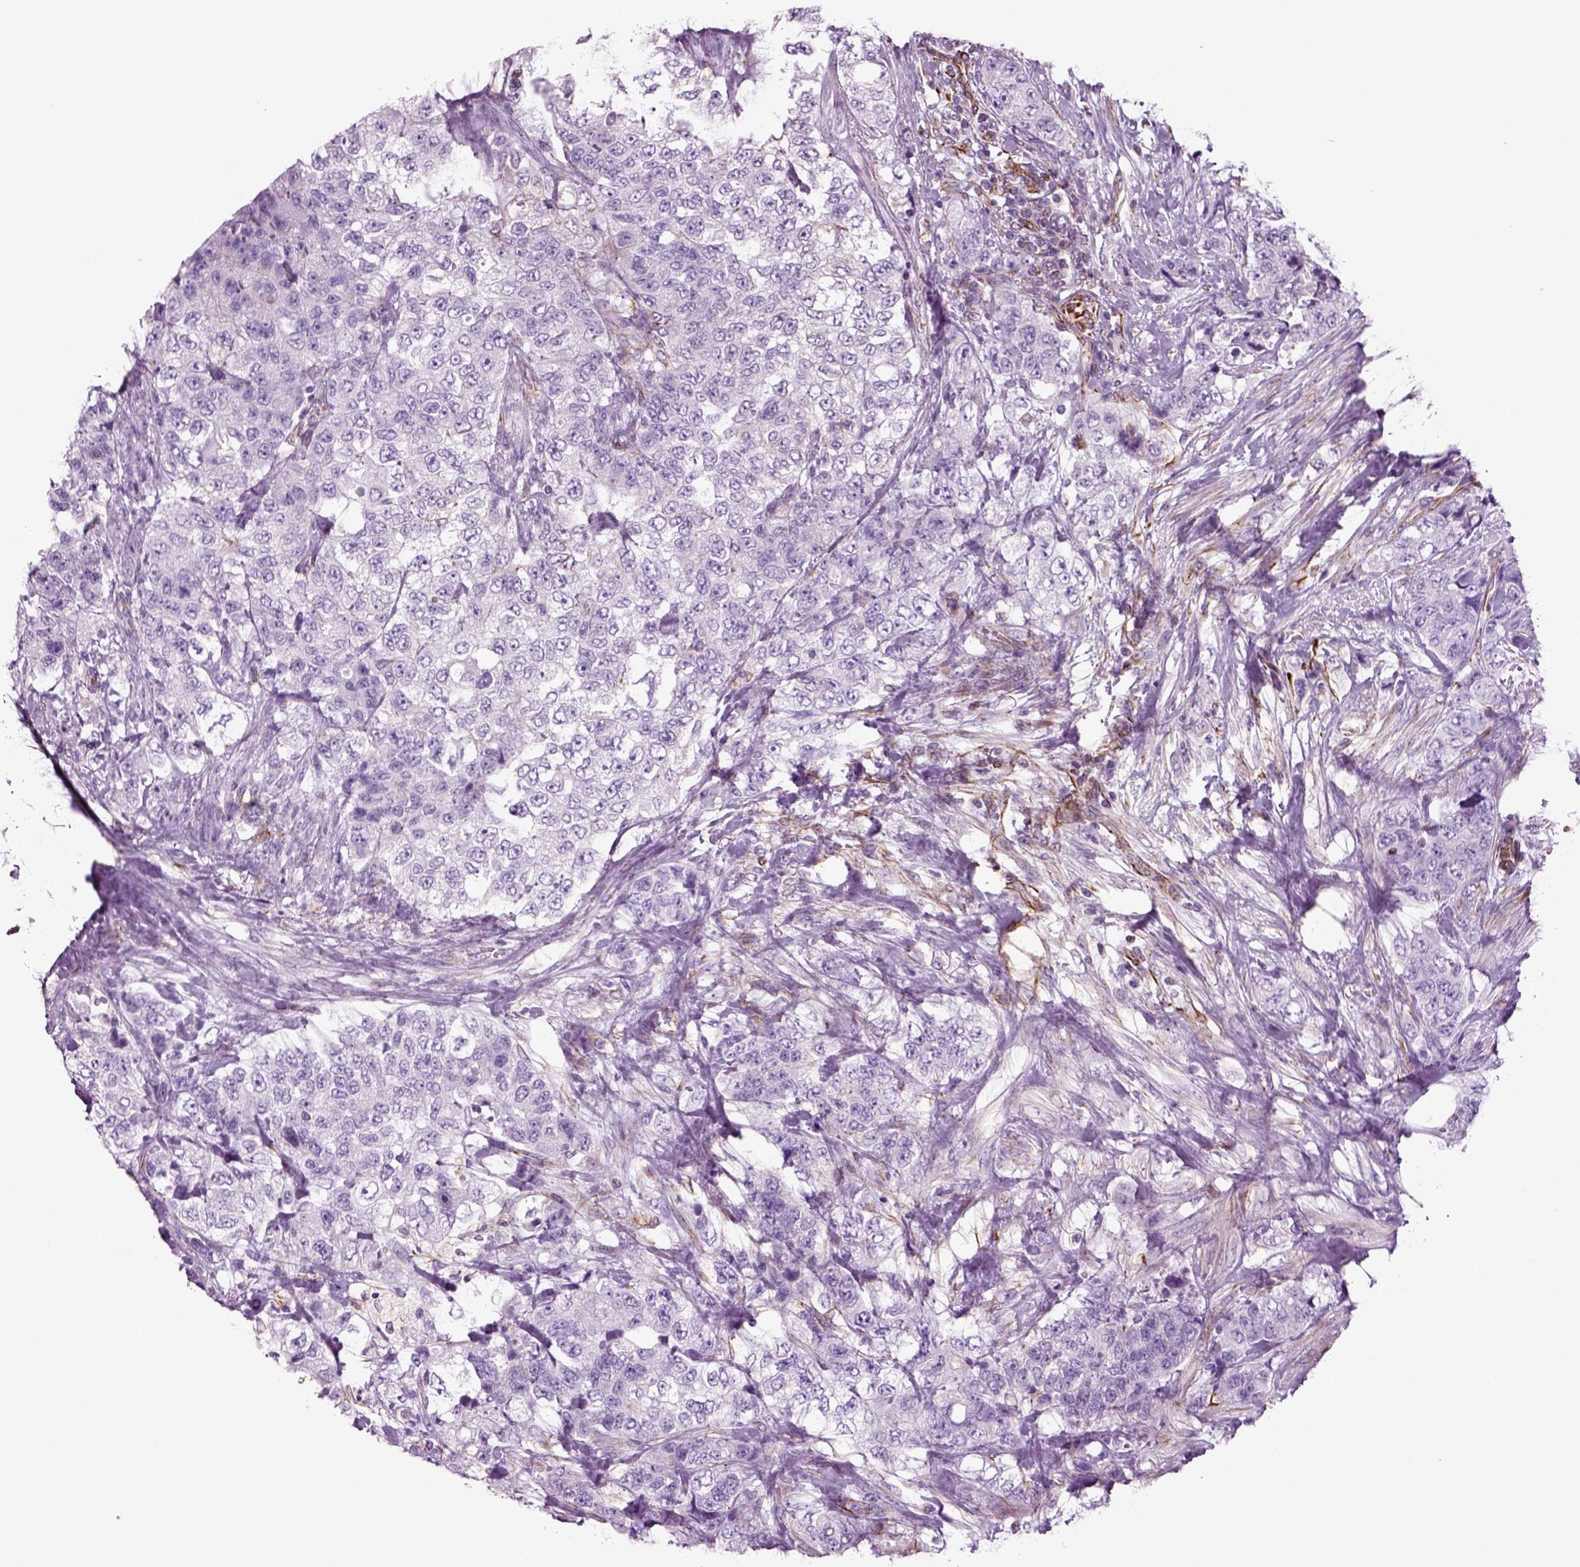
{"staining": {"intensity": "negative", "quantity": "none", "location": "none"}, "tissue": "urothelial cancer", "cell_type": "Tumor cells", "image_type": "cancer", "snomed": [{"axis": "morphology", "description": "Urothelial carcinoma, High grade"}, {"axis": "topography", "description": "Urinary bladder"}], "caption": "Immunohistochemistry of human urothelial cancer demonstrates no positivity in tumor cells.", "gene": "ACER3", "patient": {"sex": "female", "age": 78}}